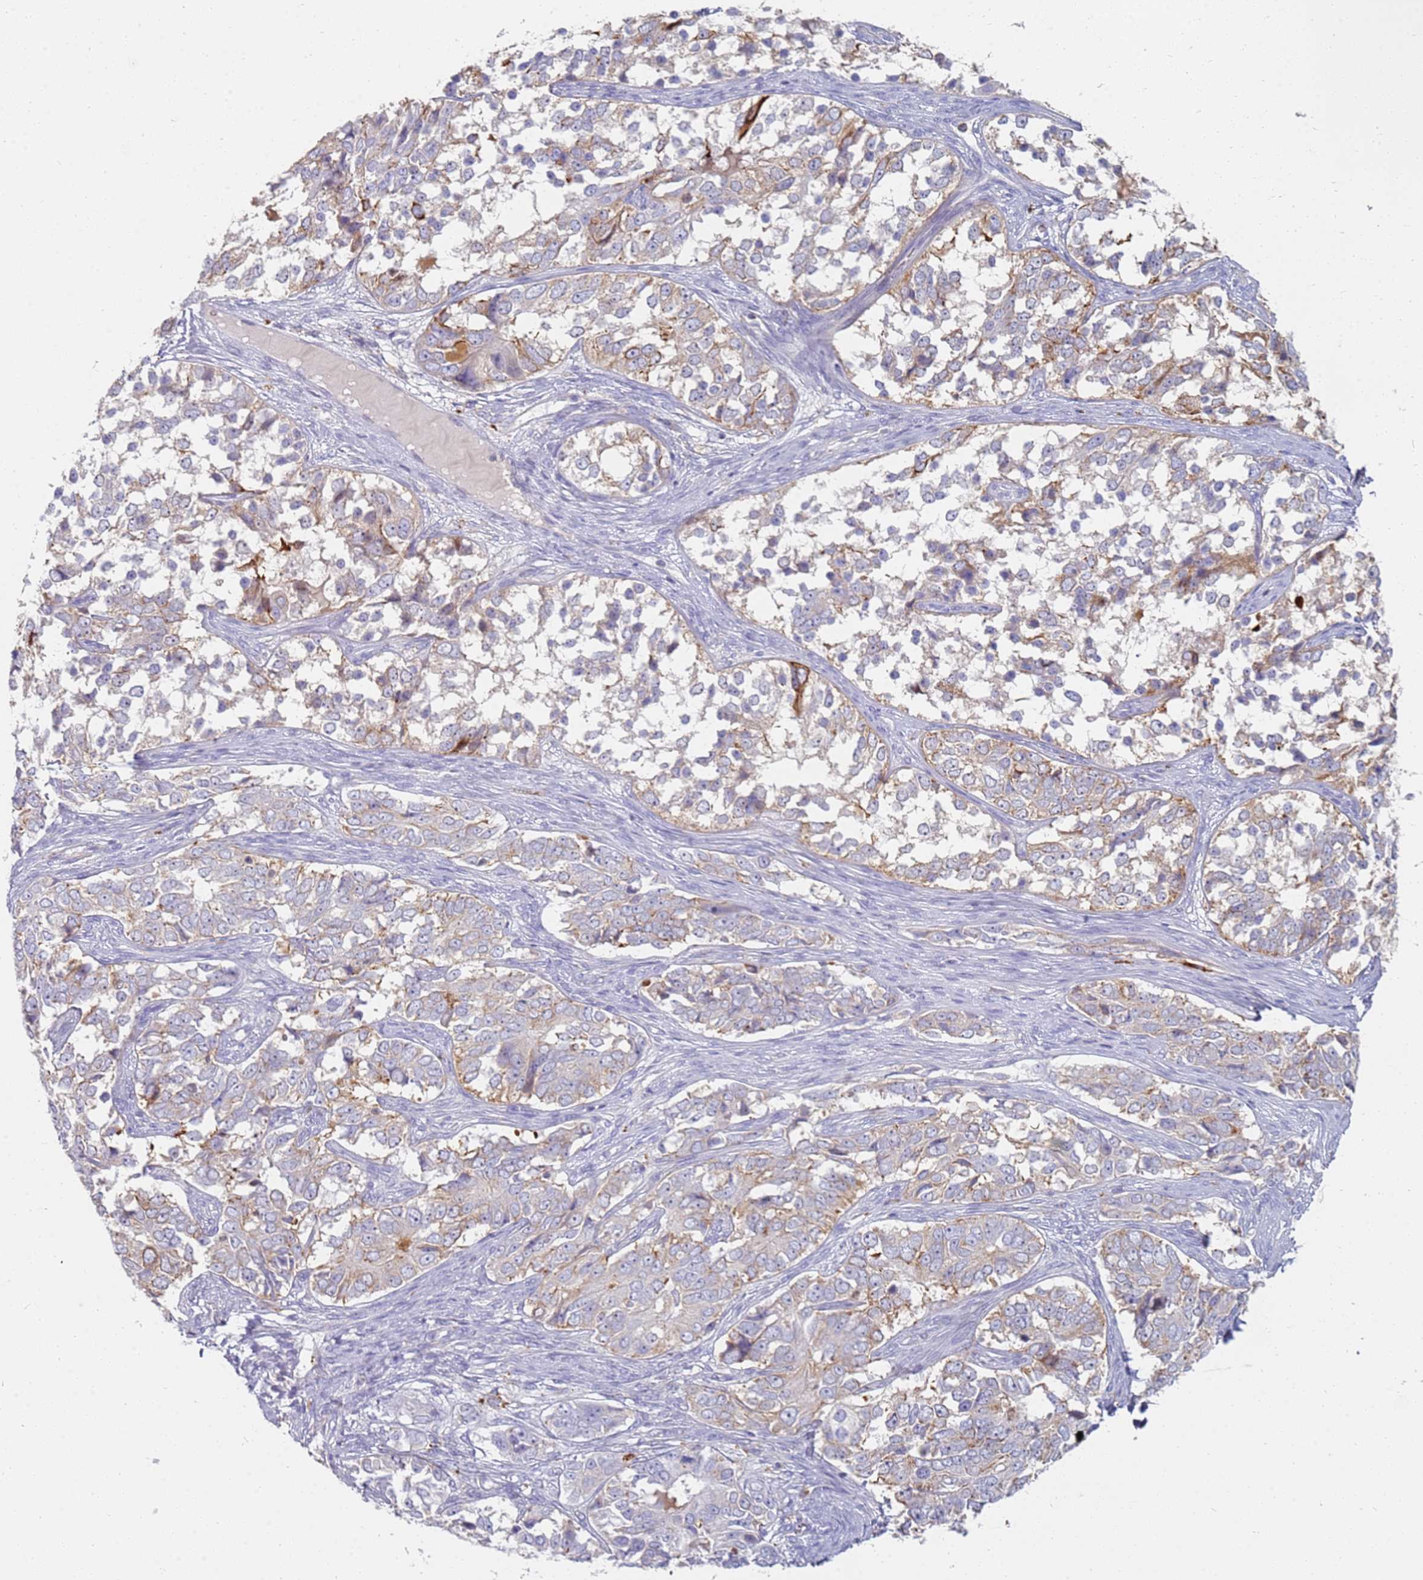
{"staining": {"intensity": "weak", "quantity": "<25%", "location": "cytoplasmic/membranous"}, "tissue": "ovarian cancer", "cell_type": "Tumor cells", "image_type": "cancer", "snomed": [{"axis": "morphology", "description": "Carcinoma, endometroid"}, {"axis": "topography", "description": "Ovary"}], "caption": "Photomicrograph shows no significant protein expression in tumor cells of ovarian cancer (endometroid carcinoma).", "gene": "TMEM229B", "patient": {"sex": "female", "age": 51}}